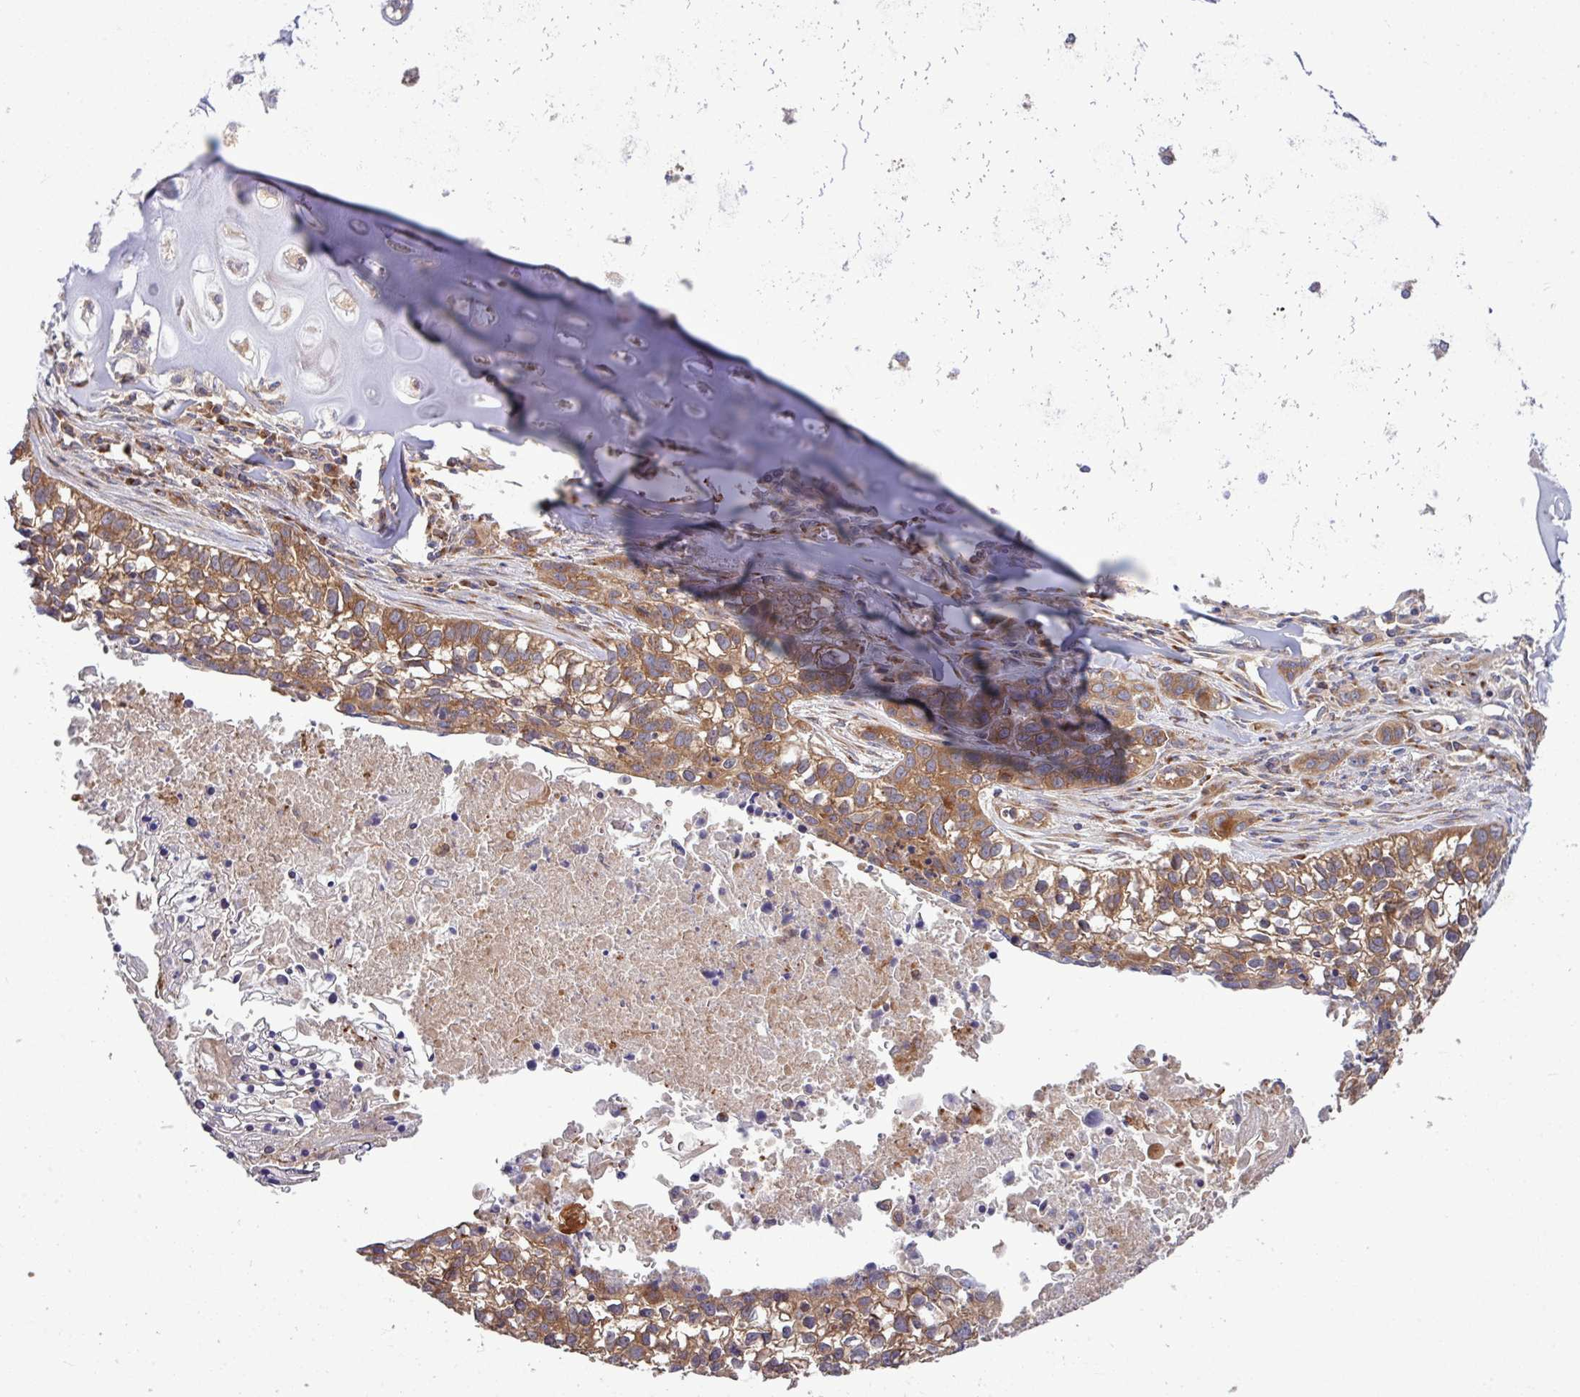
{"staining": {"intensity": "moderate", "quantity": ">75%", "location": "cytoplasmic/membranous"}, "tissue": "lung cancer", "cell_type": "Tumor cells", "image_type": "cancer", "snomed": [{"axis": "morphology", "description": "Squamous cell carcinoma, NOS"}, {"axis": "topography", "description": "Lung"}], "caption": "Immunohistochemical staining of human lung squamous cell carcinoma reveals moderate cytoplasmic/membranous protein expression in approximately >75% of tumor cells. (DAB = brown stain, brightfield microscopy at high magnification).", "gene": "LSM12", "patient": {"sex": "male", "age": 74}}